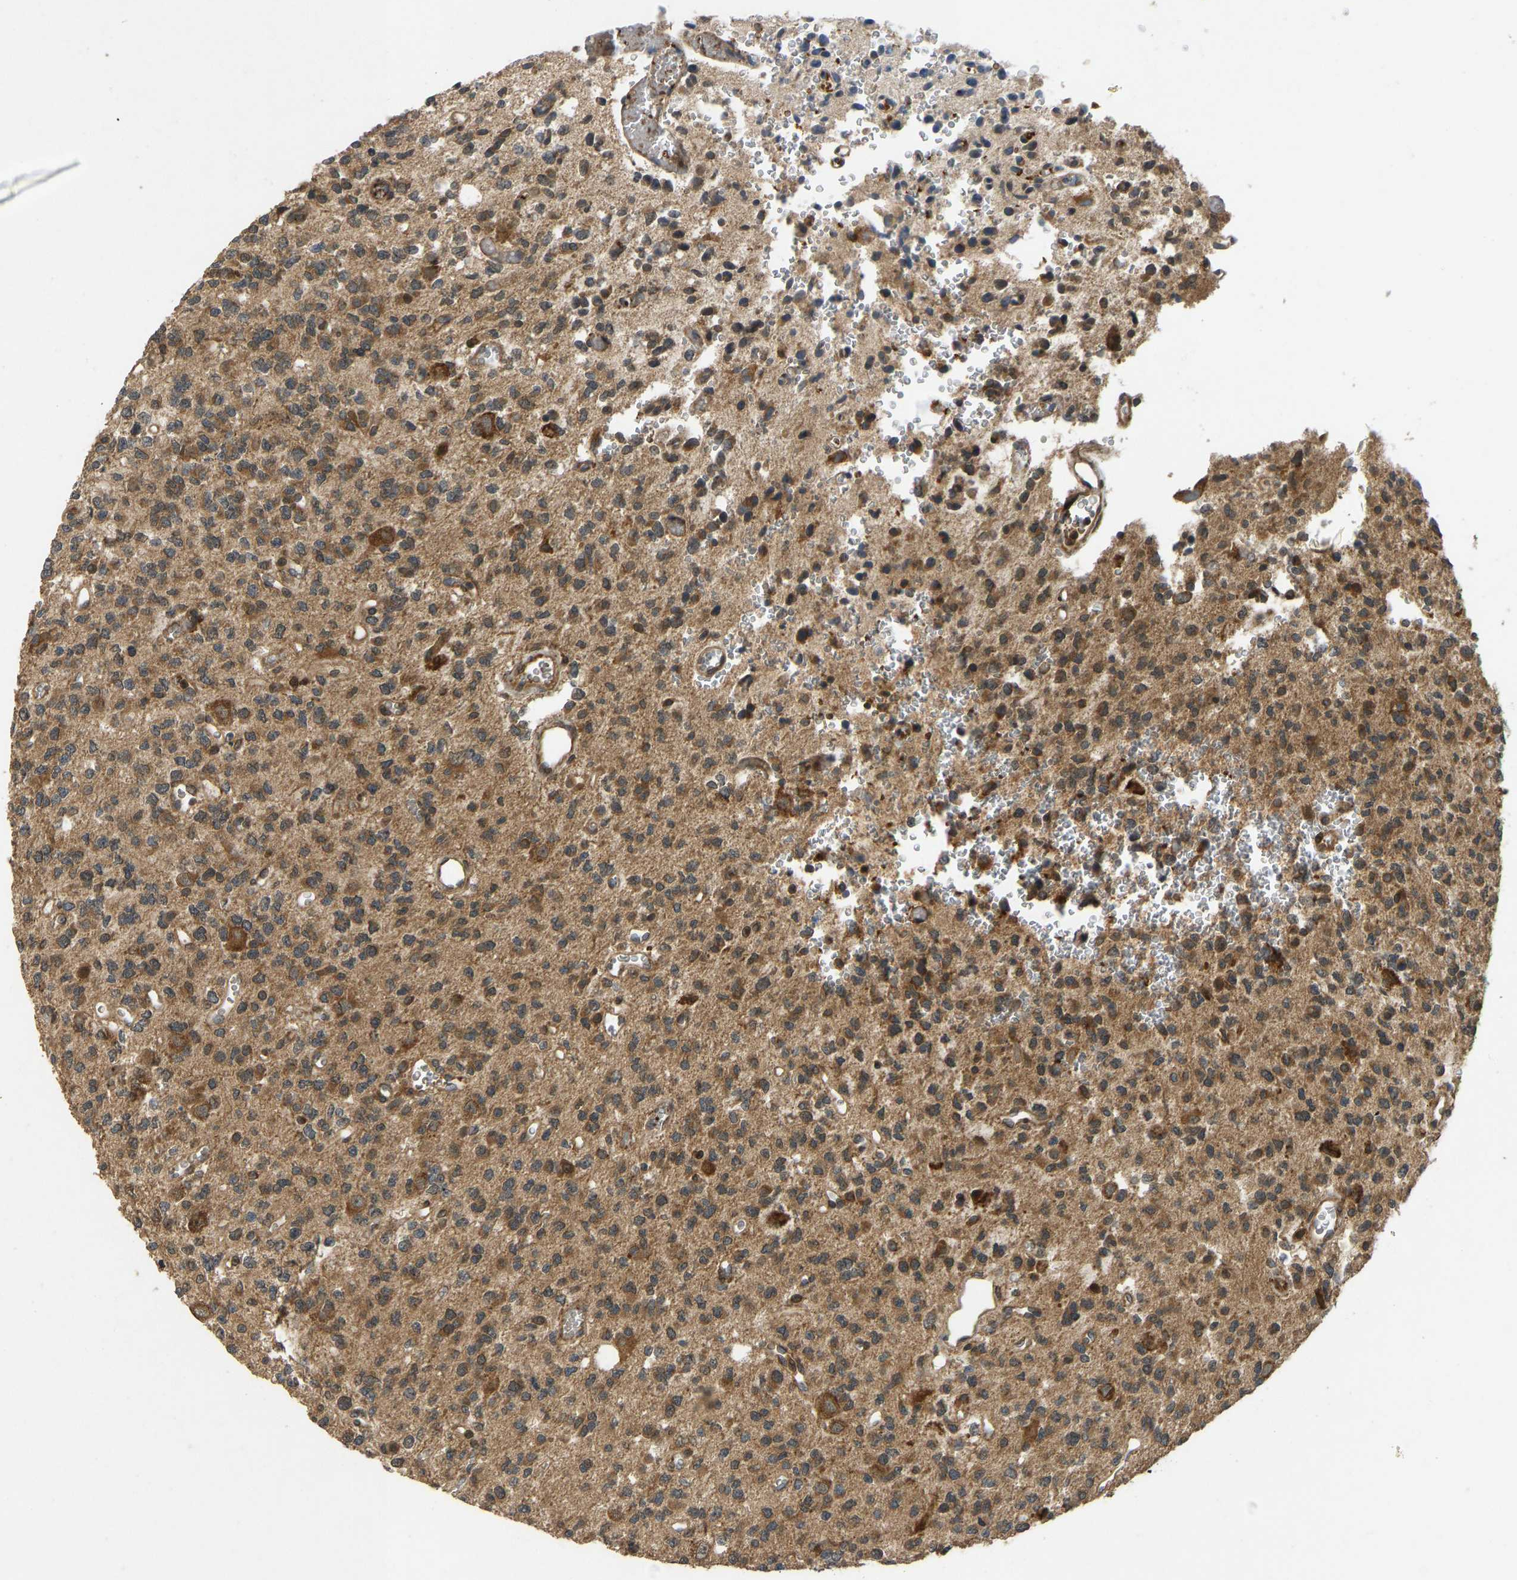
{"staining": {"intensity": "moderate", "quantity": ">75%", "location": "cytoplasmic/membranous"}, "tissue": "glioma", "cell_type": "Tumor cells", "image_type": "cancer", "snomed": [{"axis": "morphology", "description": "Glioma, malignant, Low grade"}, {"axis": "topography", "description": "Brain"}], "caption": "There is medium levels of moderate cytoplasmic/membranous expression in tumor cells of glioma, as demonstrated by immunohistochemical staining (brown color).", "gene": "RPN2", "patient": {"sex": "male", "age": 38}}